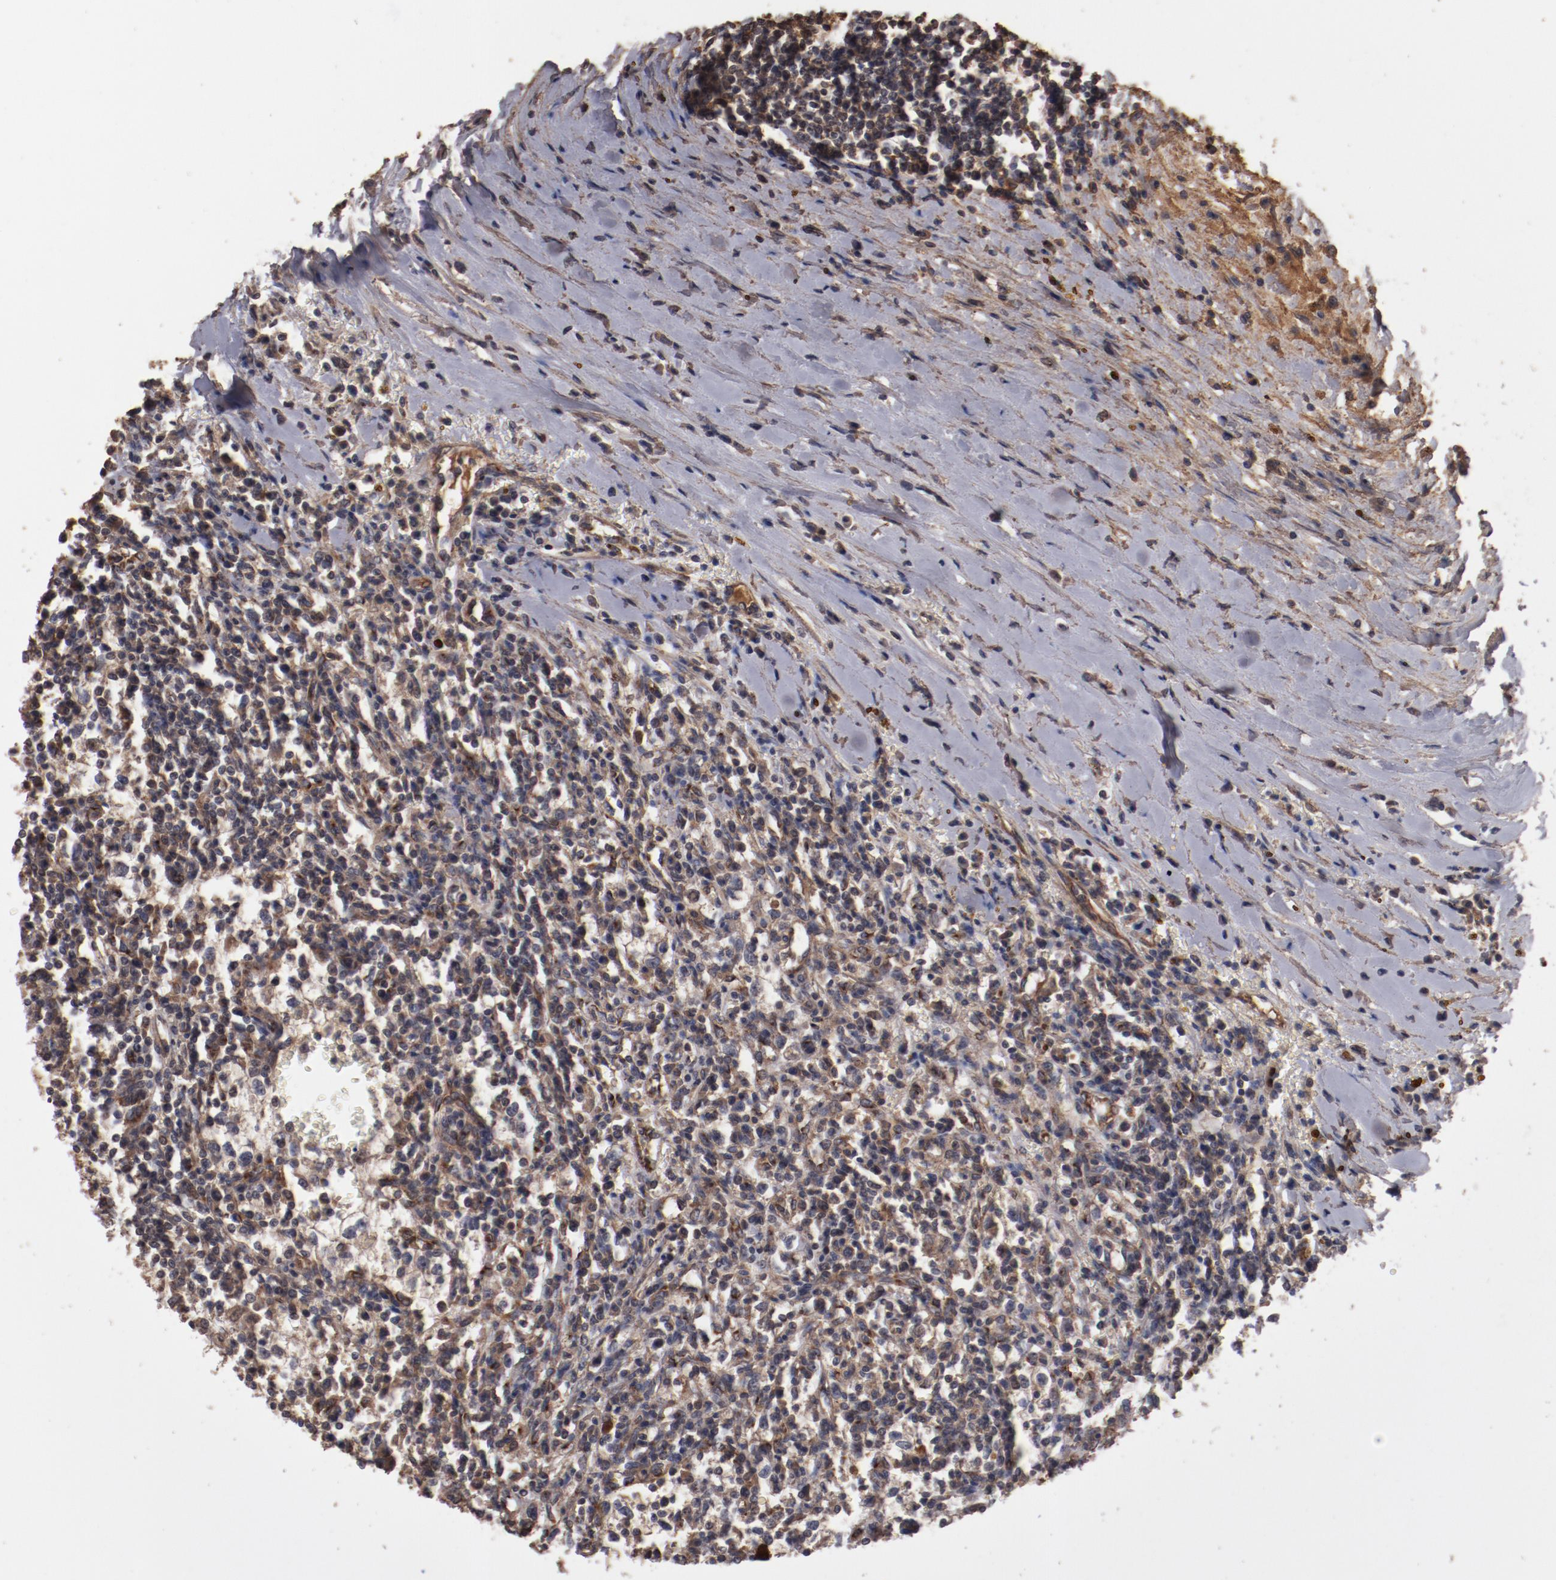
{"staining": {"intensity": "moderate", "quantity": ">75%", "location": "cytoplasmic/membranous"}, "tissue": "renal cancer", "cell_type": "Tumor cells", "image_type": "cancer", "snomed": [{"axis": "morphology", "description": "Adenocarcinoma, NOS"}, {"axis": "topography", "description": "Kidney"}], "caption": "Immunohistochemistry (IHC) photomicrograph of neoplastic tissue: human renal adenocarcinoma stained using immunohistochemistry demonstrates medium levels of moderate protein expression localized specifically in the cytoplasmic/membranous of tumor cells, appearing as a cytoplasmic/membranous brown color.", "gene": "DIPK2B", "patient": {"sex": "male", "age": 82}}